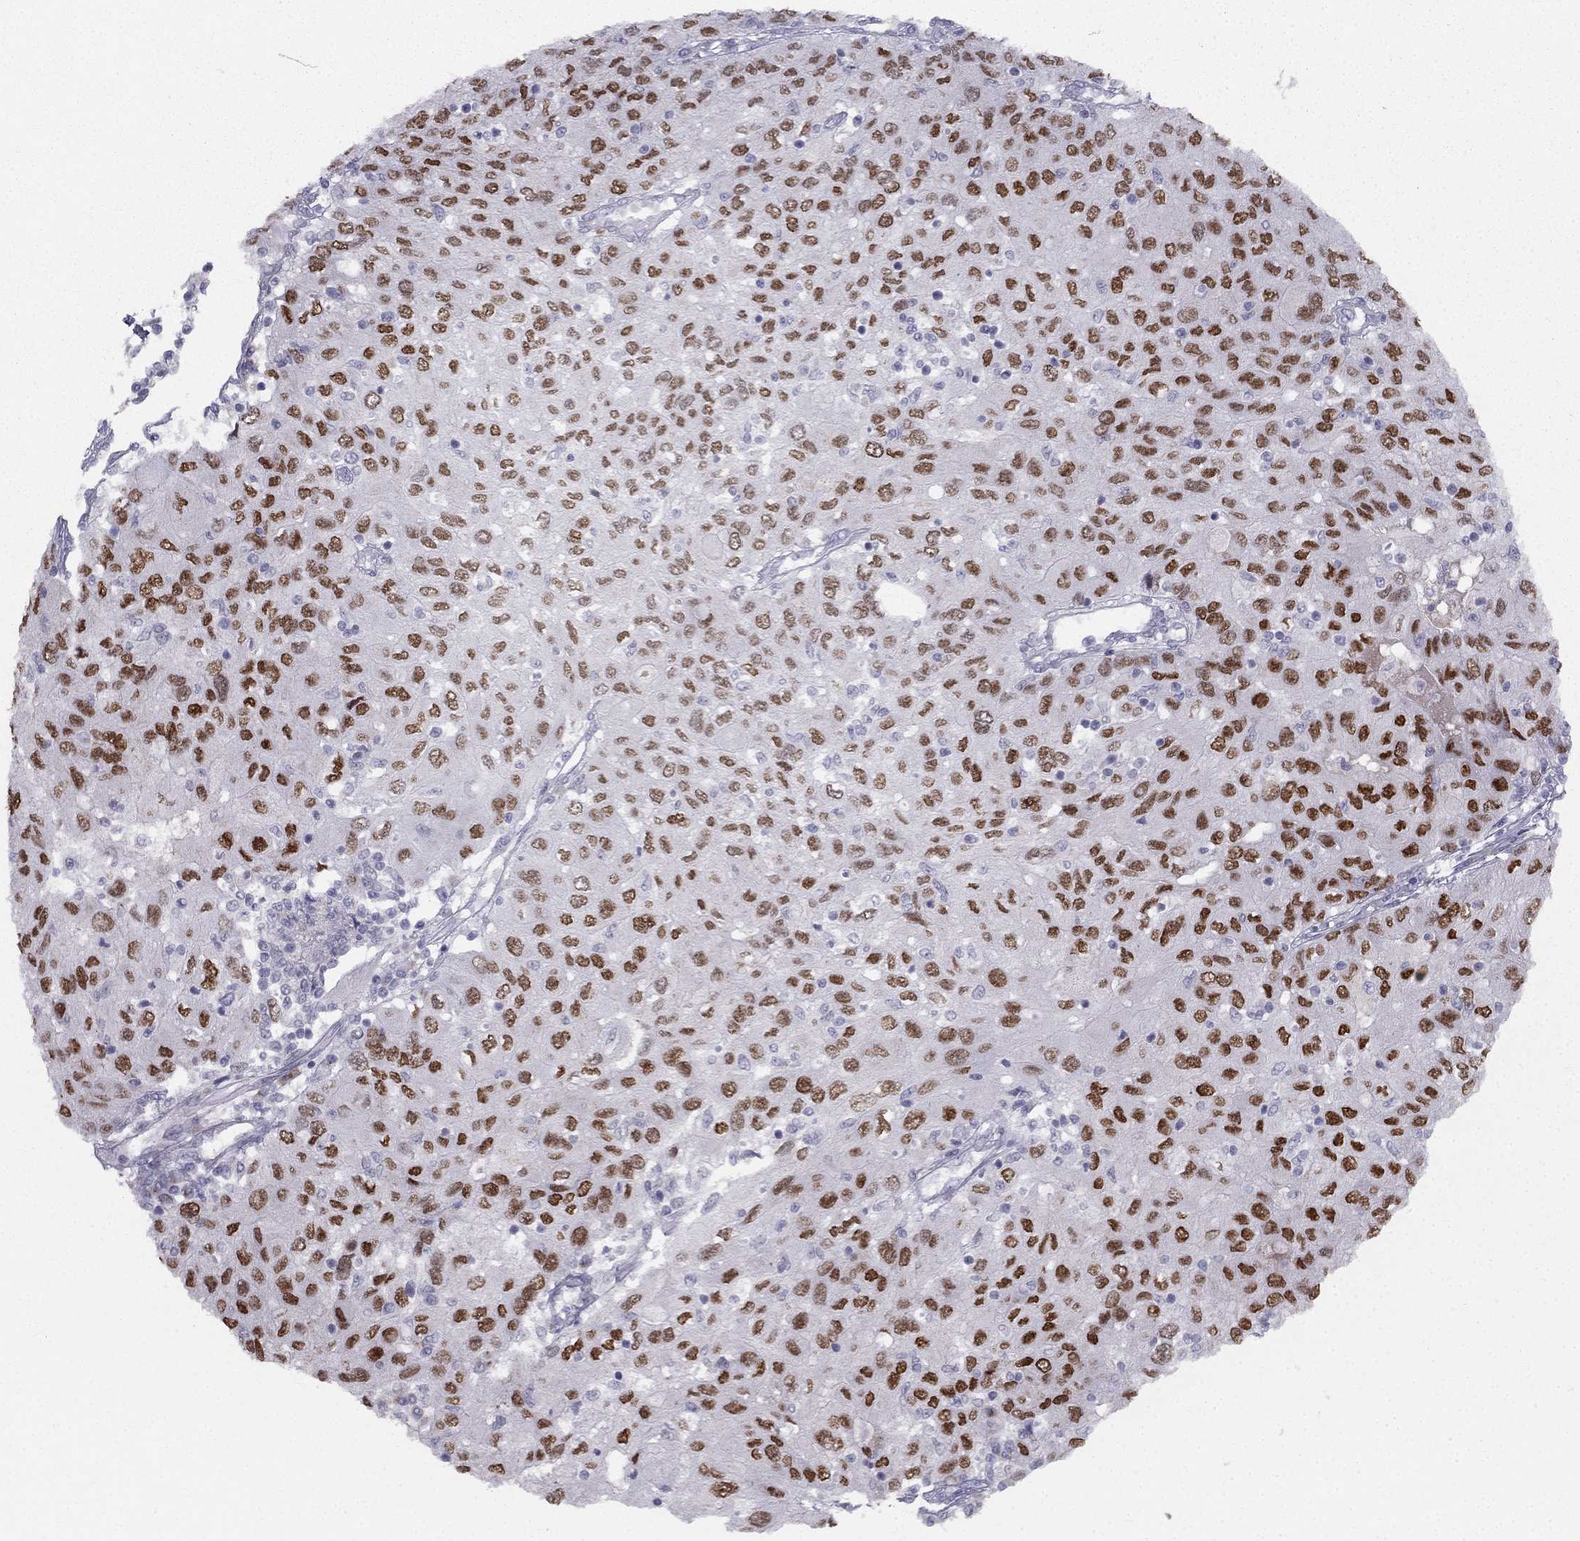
{"staining": {"intensity": "strong", "quantity": ">75%", "location": "nuclear"}, "tissue": "ovarian cancer", "cell_type": "Tumor cells", "image_type": "cancer", "snomed": [{"axis": "morphology", "description": "Carcinoma, endometroid"}, {"axis": "topography", "description": "Ovary"}], "caption": "A high-resolution photomicrograph shows immunohistochemistry (IHC) staining of ovarian cancer (endometroid carcinoma), which demonstrates strong nuclear positivity in about >75% of tumor cells.", "gene": "TRPS1", "patient": {"sex": "female", "age": 50}}